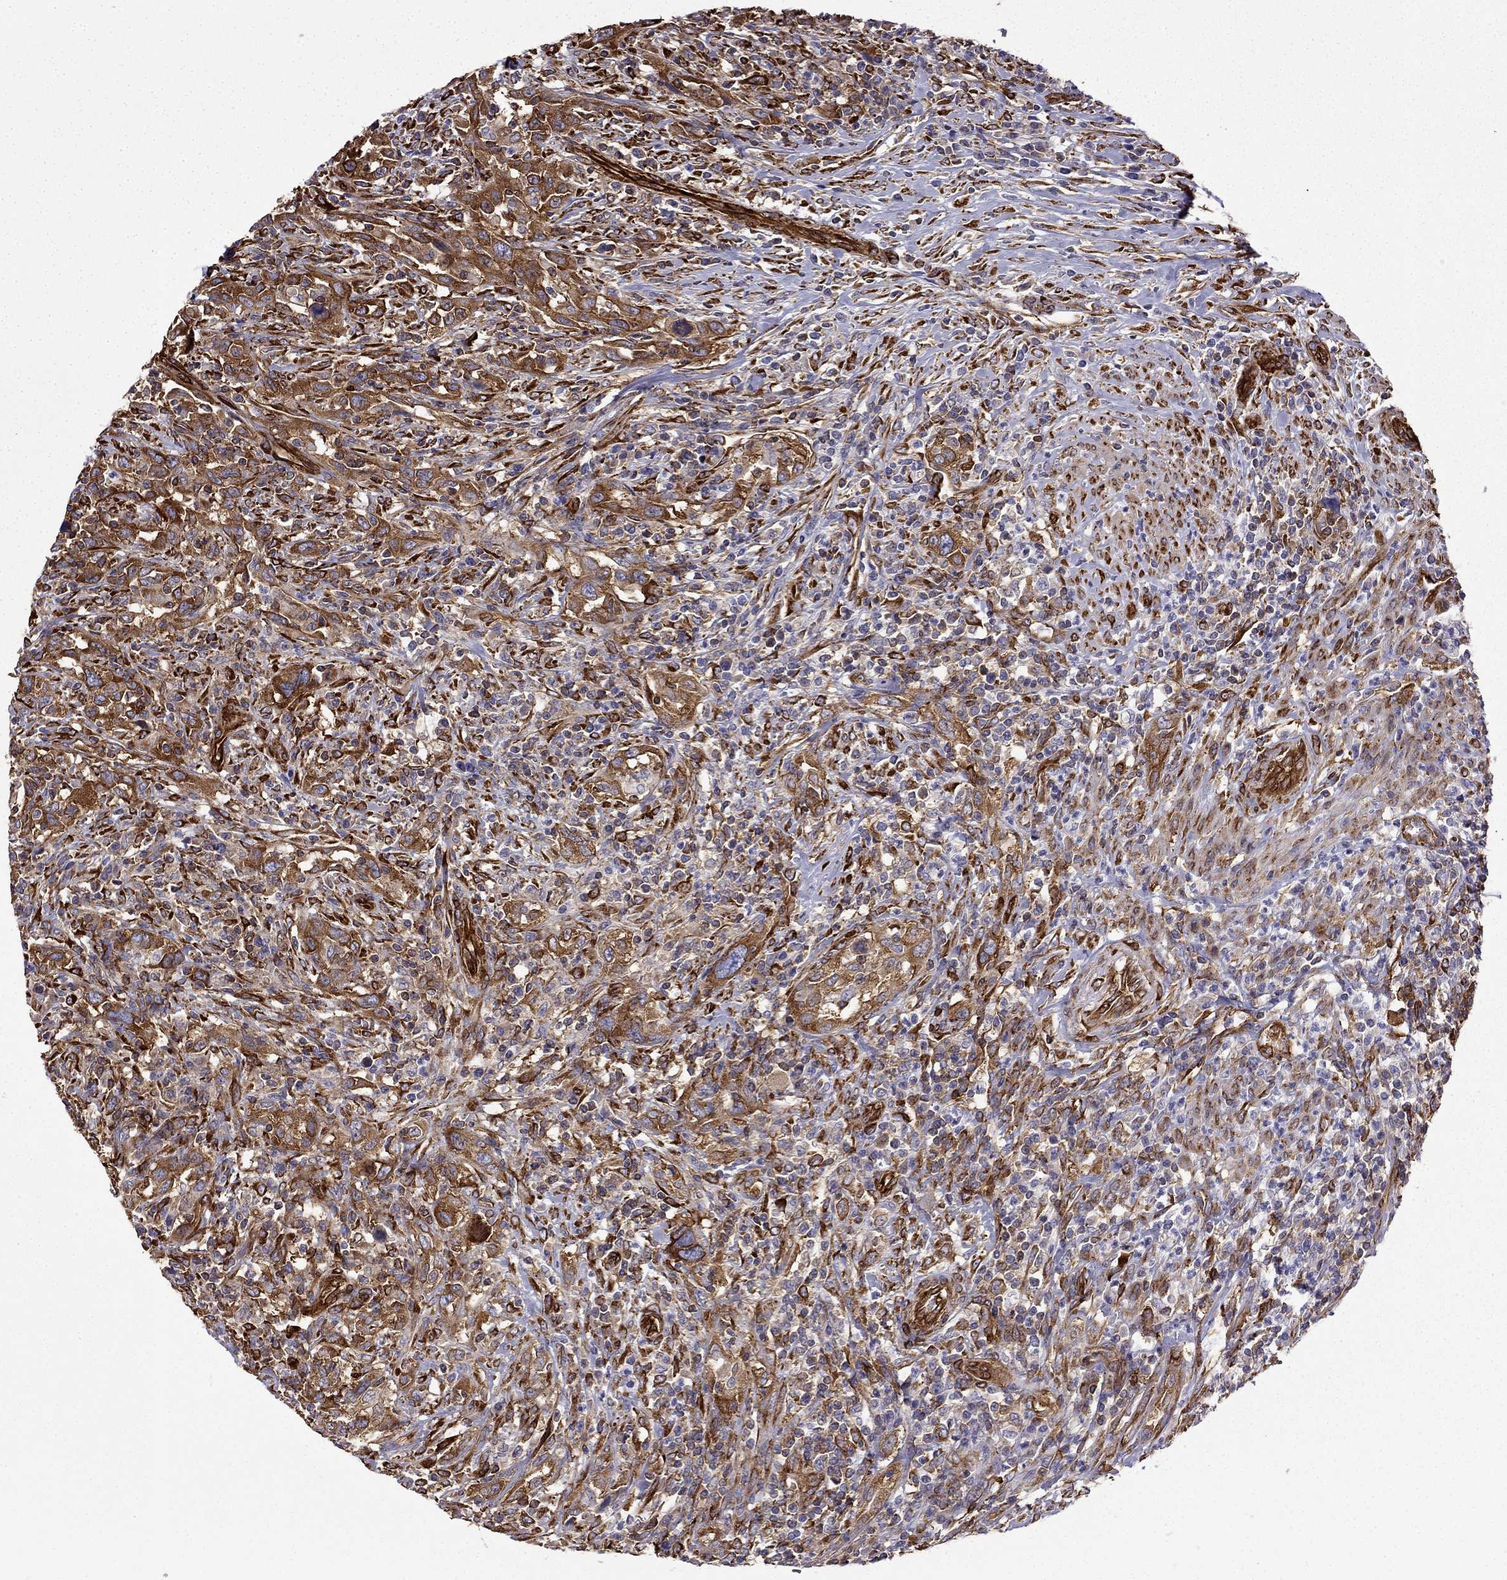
{"staining": {"intensity": "moderate", "quantity": ">75%", "location": "cytoplasmic/membranous"}, "tissue": "urothelial cancer", "cell_type": "Tumor cells", "image_type": "cancer", "snomed": [{"axis": "morphology", "description": "Urothelial carcinoma, NOS"}, {"axis": "morphology", "description": "Urothelial carcinoma, High grade"}, {"axis": "topography", "description": "Urinary bladder"}], "caption": "This photomicrograph reveals urothelial cancer stained with immunohistochemistry (IHC) to label a protein in brown. The cytoplasmic/membranous of tumor cells show moderate positivity for the protein. Nuclei are counter-stained blue.", "gene": "MAP4", "patient": {"sex": "female", "age": 64}}